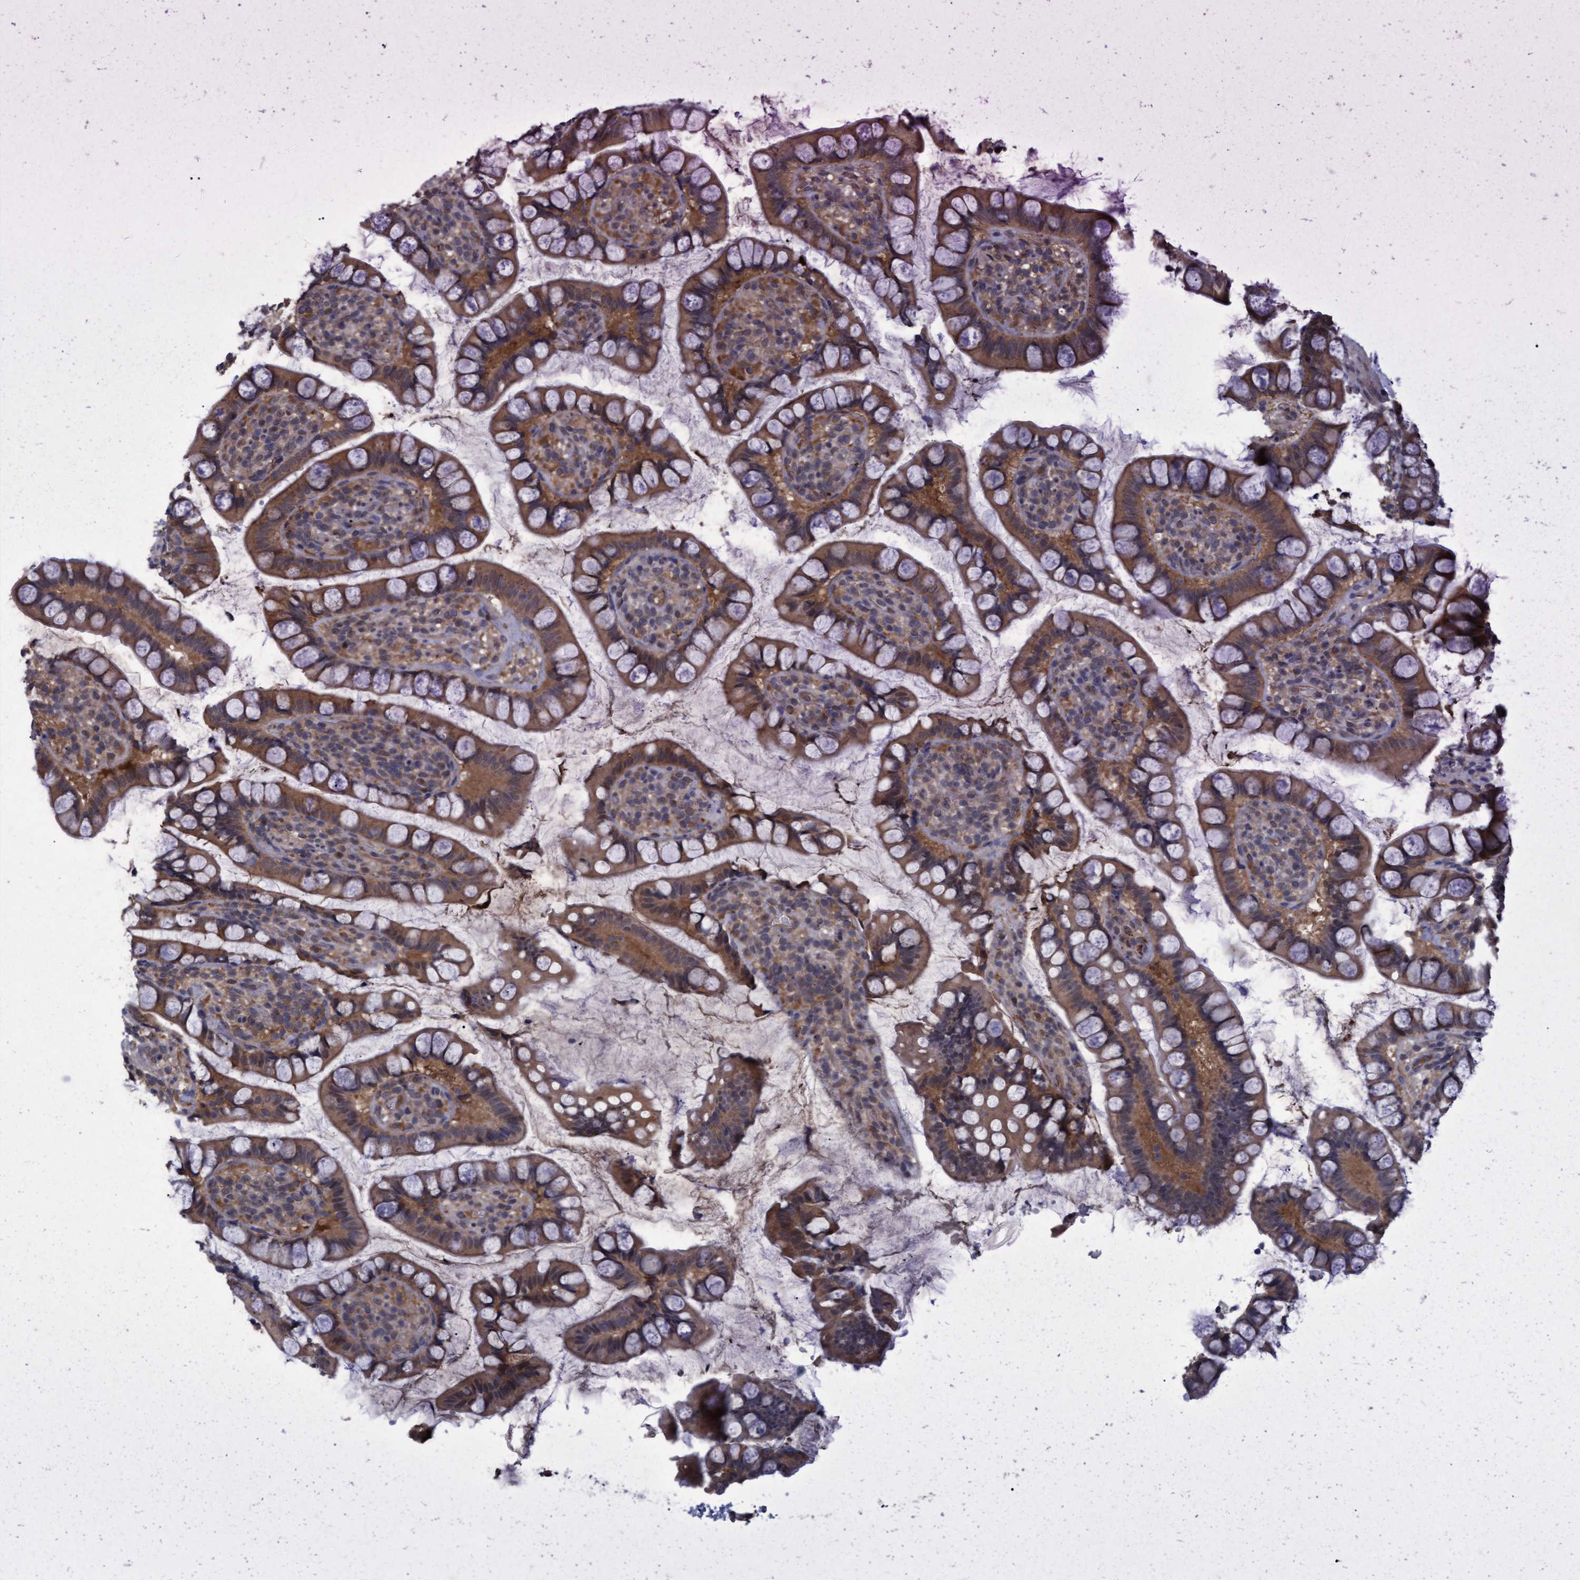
{"staining": {"intensity": "moderate", "quantity": ">75%", "location": "cytoplasmic/membranous,nuclear"}, "tissue": "small intestine", "cell_type": "Glandular cells", "image_type": "normal", "snomed": [{"axis": "morphology", "description": "Normal tissue, NOS"}, {"axis": "topography", "description": "Smooth muscle"}, {"axis": "topography", "description": "Small intestine"}], "caption": "This photomicrograph demonstrates IHC staining of benign small intestine, with medium moderate cytoplasmic/membranous,nuclear expression in about >75% of glandular cells.", "gene": "PSMB6", "patient": {"sex": "female", "age": 84}}